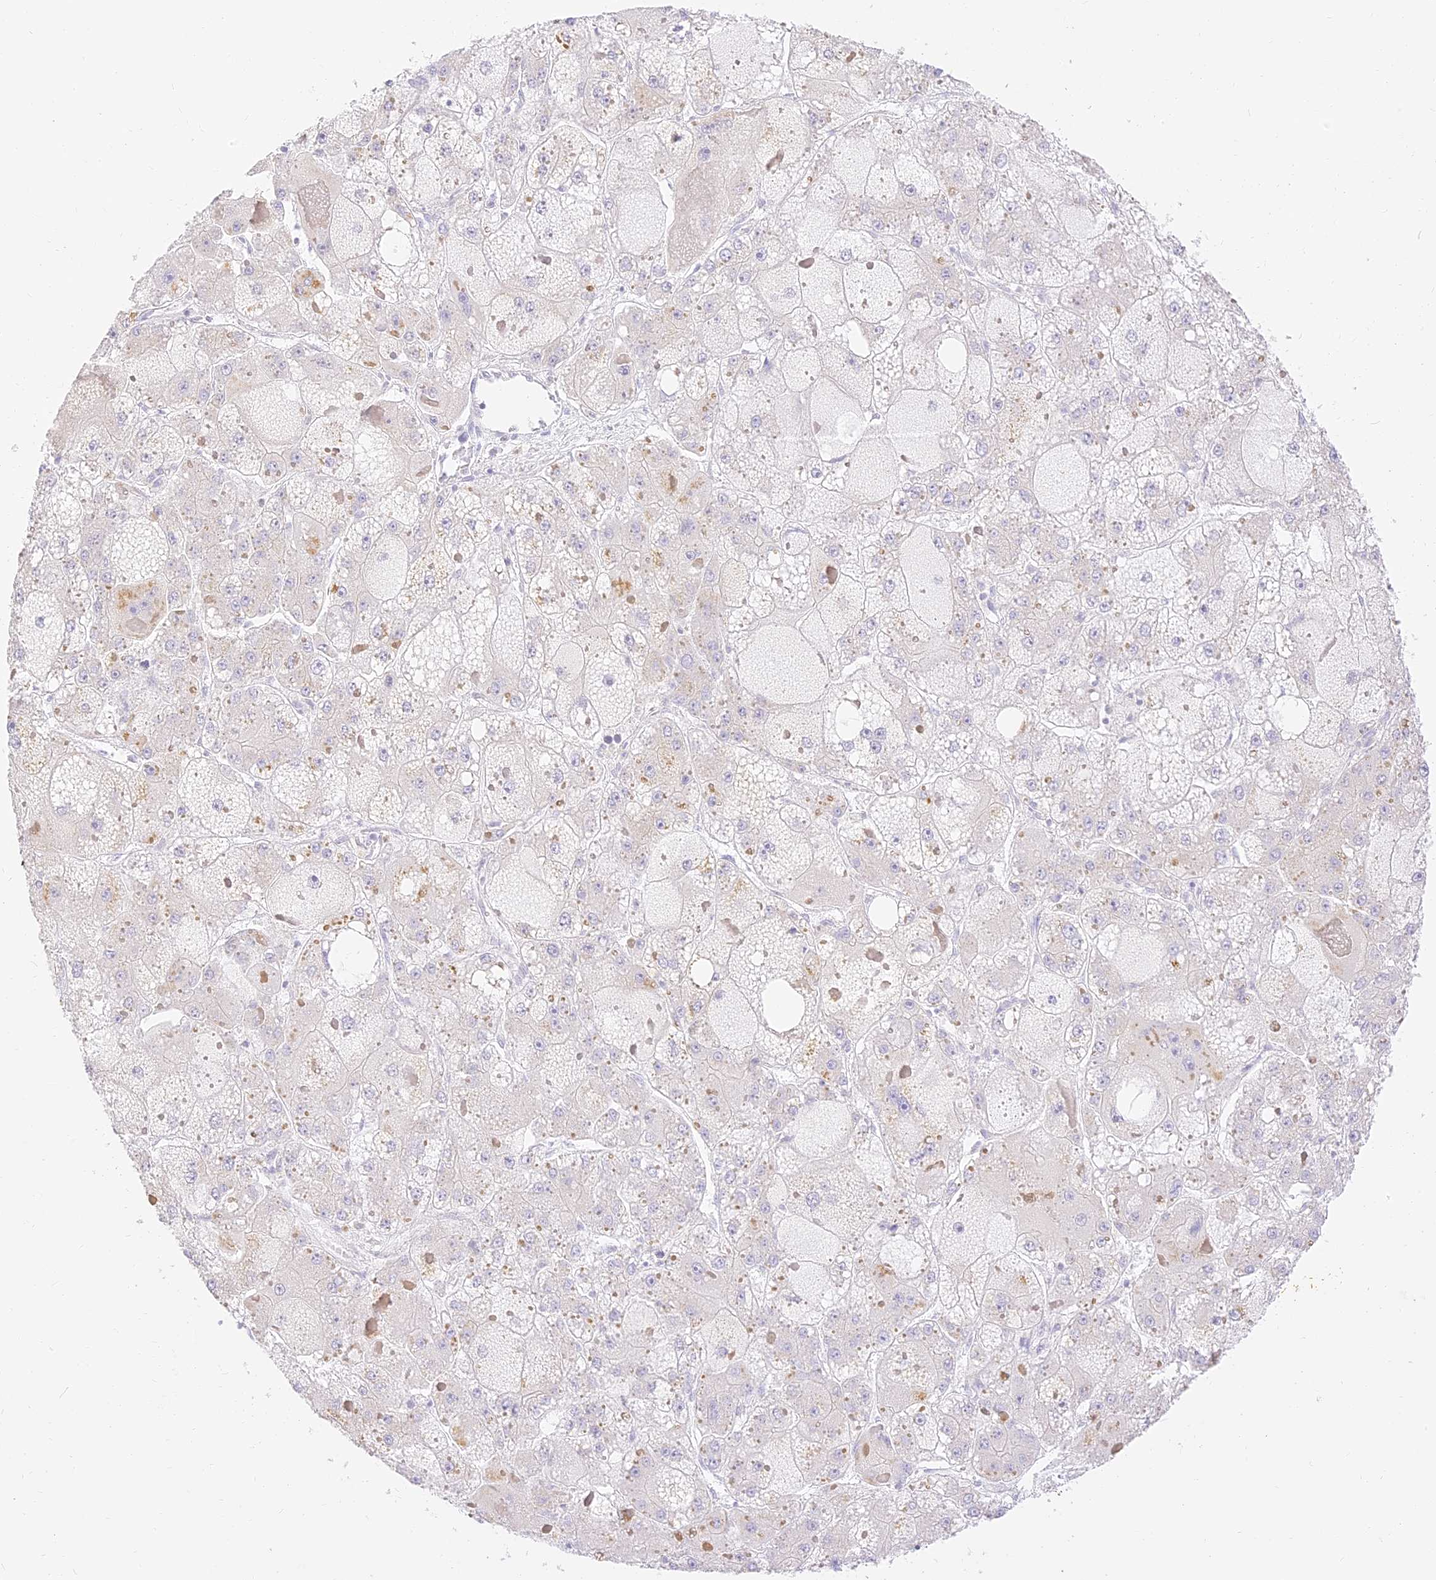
{"staining": {"intensity": "negative", "quantity": "none", "location": "none"}, "tissue": "liver cancer", "cell_type": "Tumor cells", "image_type": "cancer", "snomed": [{"axis": "morphology", "description": "Carcinoma, Hepatocellular, NOS"}, {"axis": "topography", "description": "Liver"}], "caption": "This is an immunohistochemistry (IHC) micrograph of human liver cancer. There is no positivity in tumor cells.", "gene": "SEC13", "patient": {"sex": "female", "age": 73}}